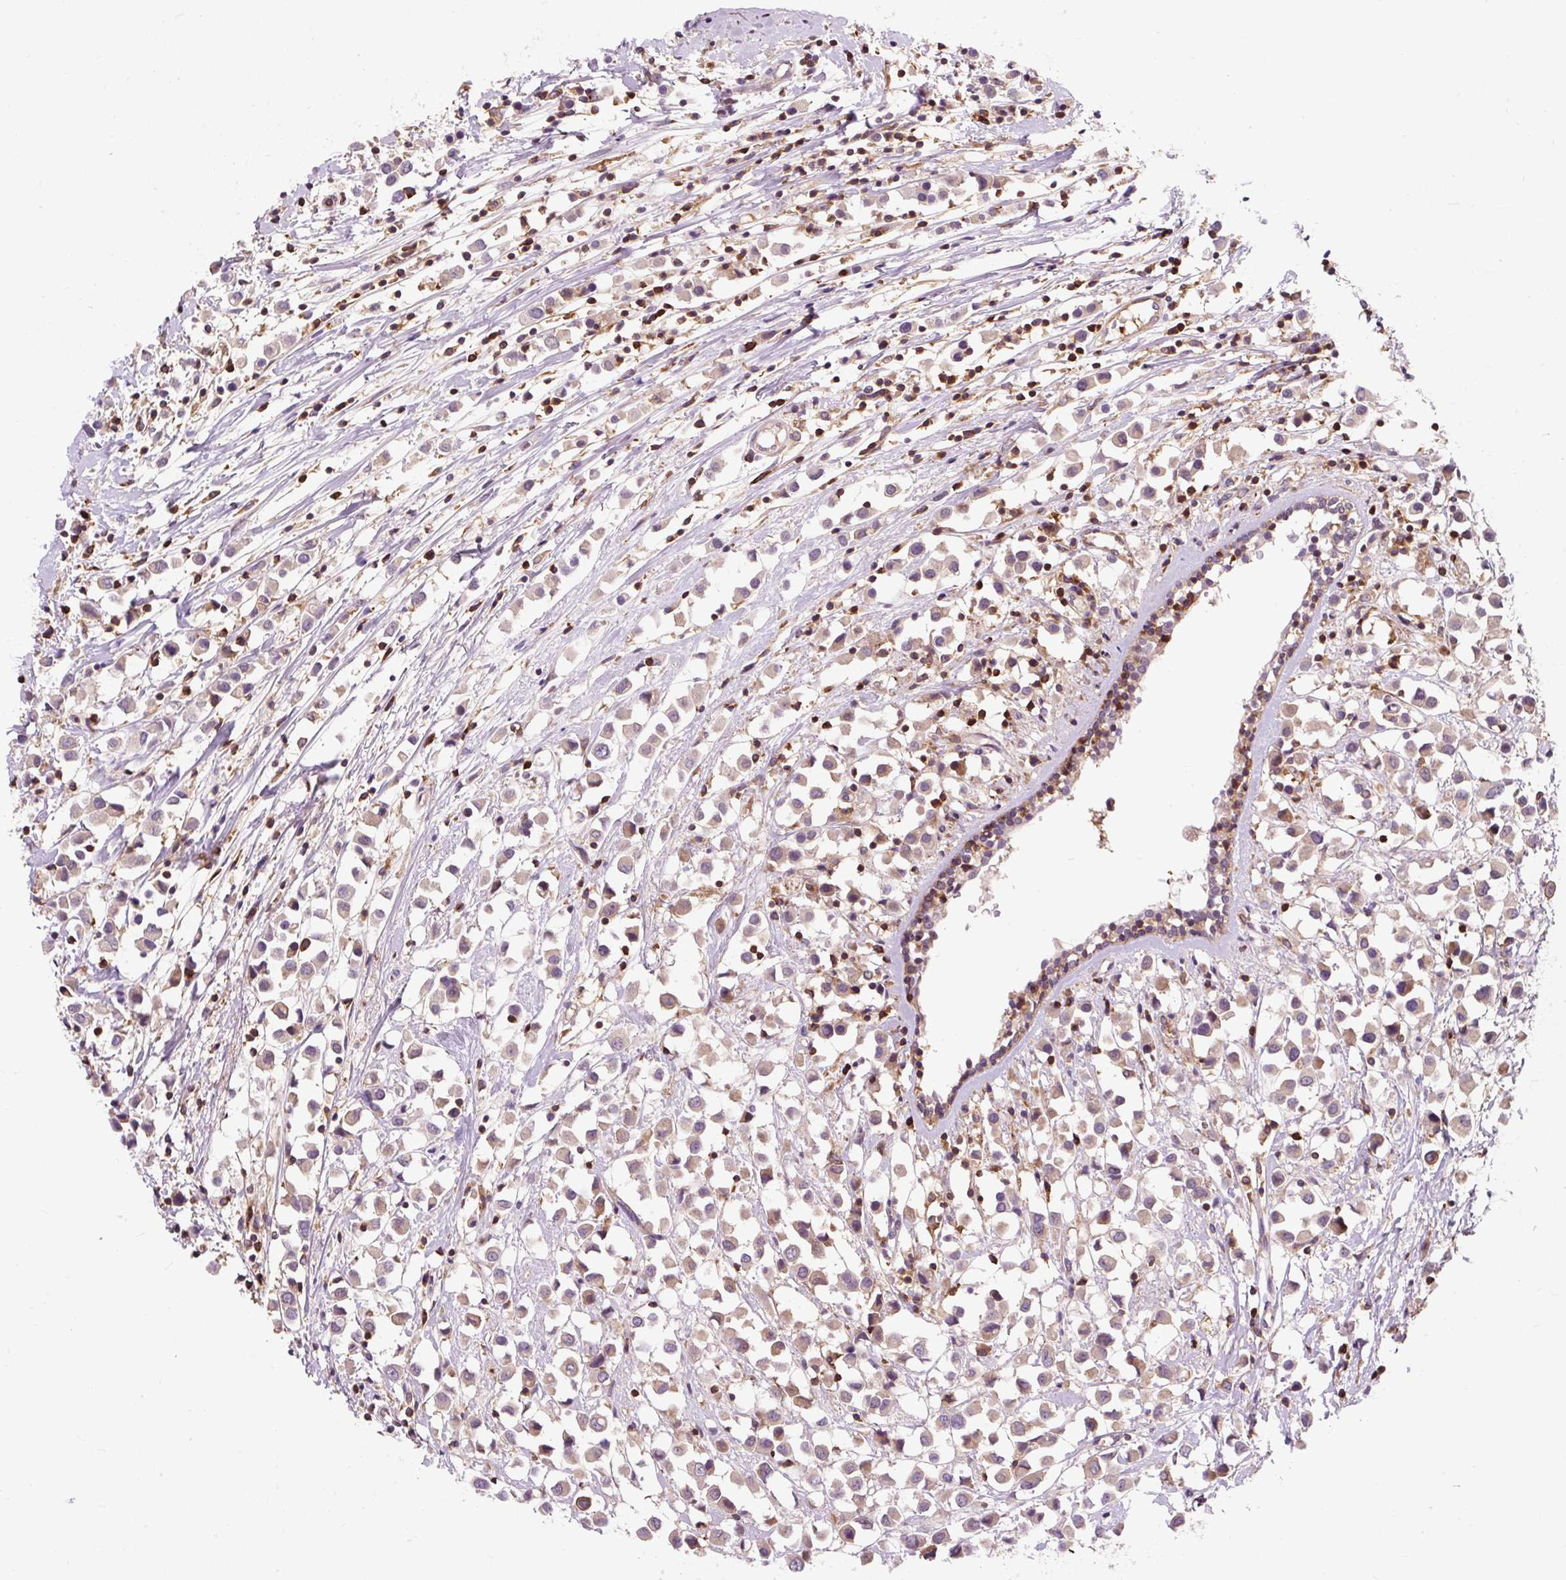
{"staining": {"intensity": "weak", "quantity": ">75%", "location": "cytoplasmic/membranous"}, "tissue": "breast cancer", "cell_type": "Tumor cells", "image_type": "cancer", "snomed": [{"axis": "morphology", "description": "Duct carcinoma"}, {"axis": "topography", "description": "Breast"}], "caption": "Breast cancer (invasive ductal carcinoma) stained with IHC shows weak cytoplasmic/membranous staining in about >75% of tumor cells. (Brightfield microscopy of DAB IHC at high magnification).", "gene": "CISD3", "patient": {"sex": "female", "age": 61}}